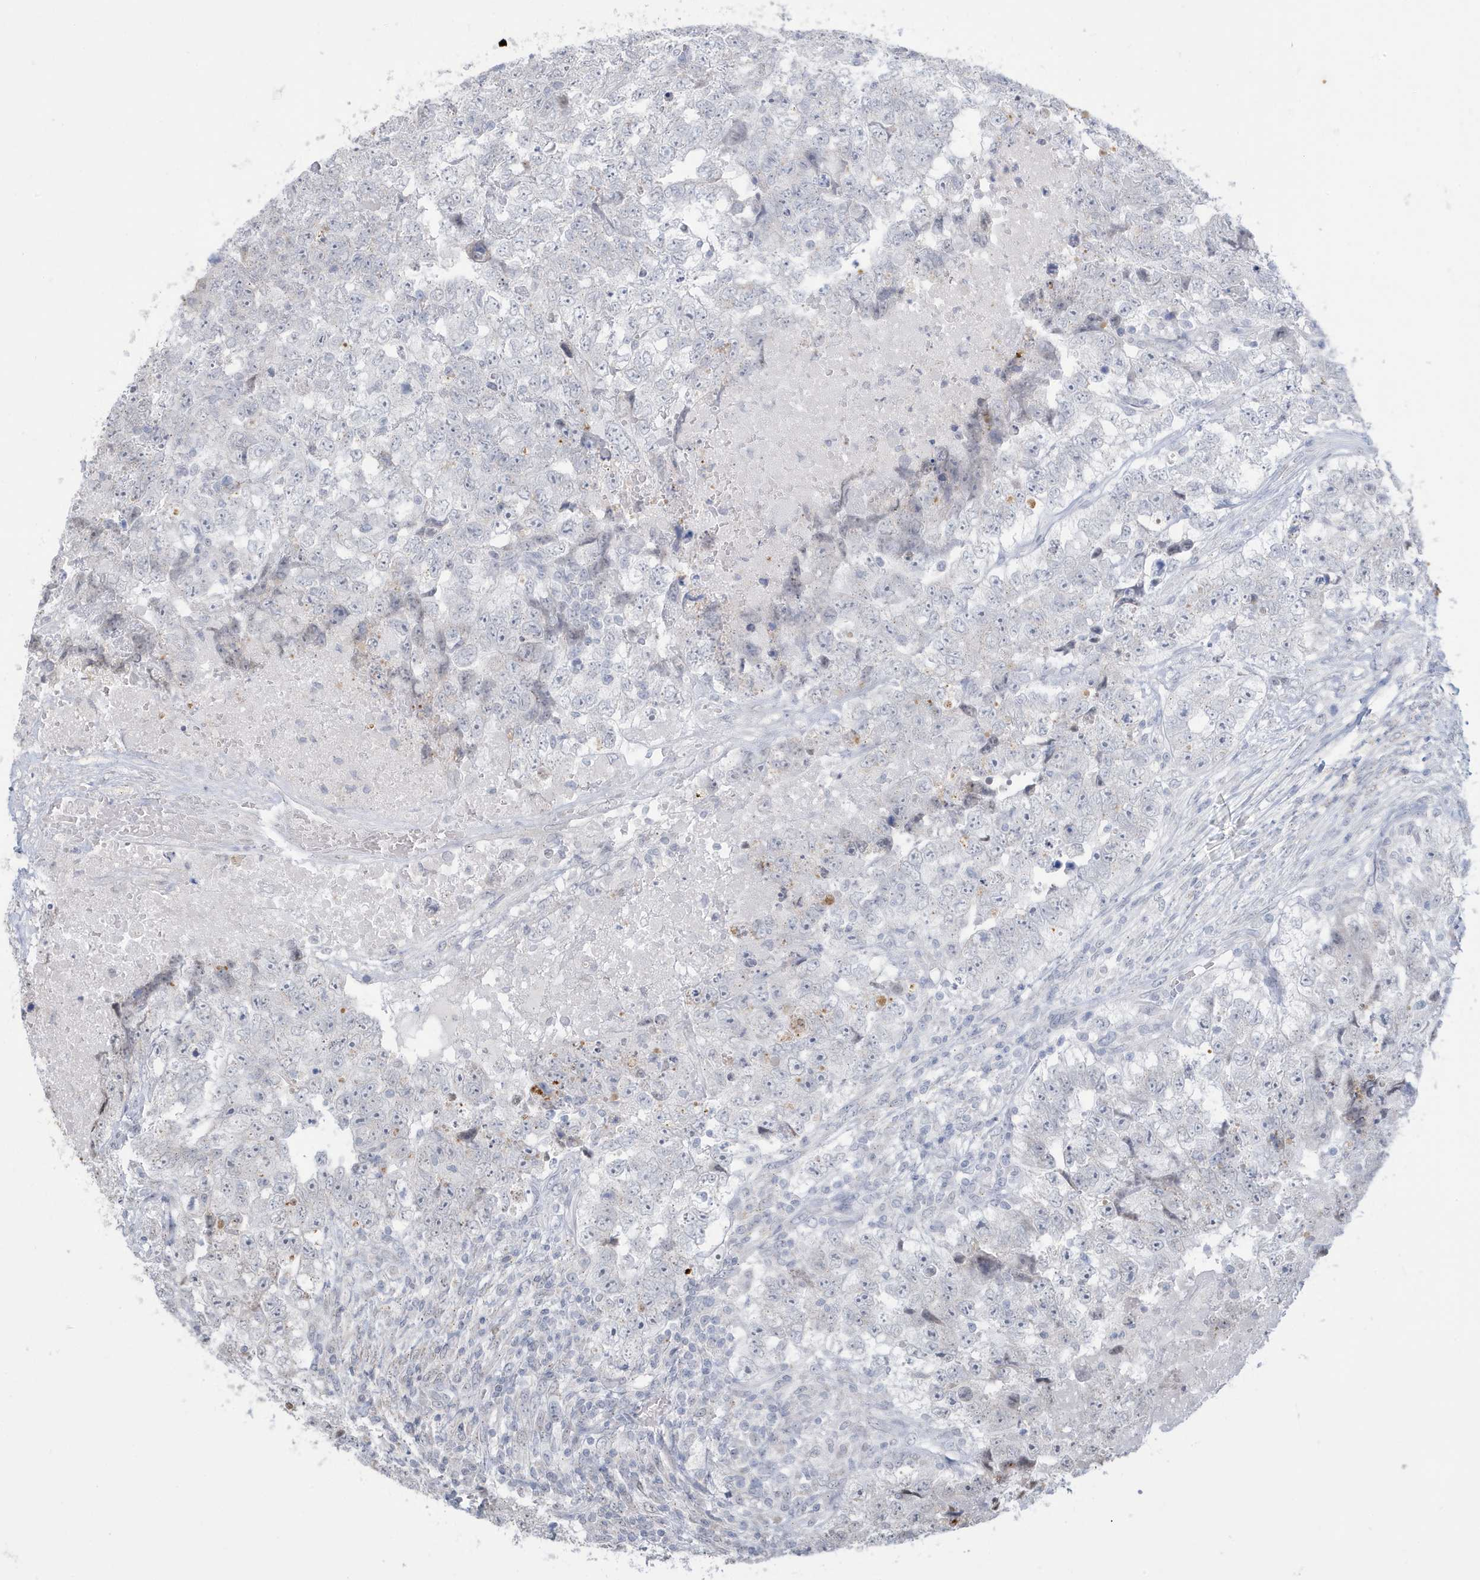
{"staining": {"intensity": "negative", "quantity": "none", "location": "none"}, "tissue": "testis cancer", "cell_type": "Tumor cells", "image_type": "cancer", "snomed": [{"axis": "morphology", "description": "Carcinoma, Embryonal, NOS"}, {"axis": "topography", "description": "Testis"}], "caption": "The micrograph demonstrates no significant staining in tumor cells of testis embryonal carcinoma.", "gene": "FNDC1", "patient": {"sex": "male", "age": 37}}